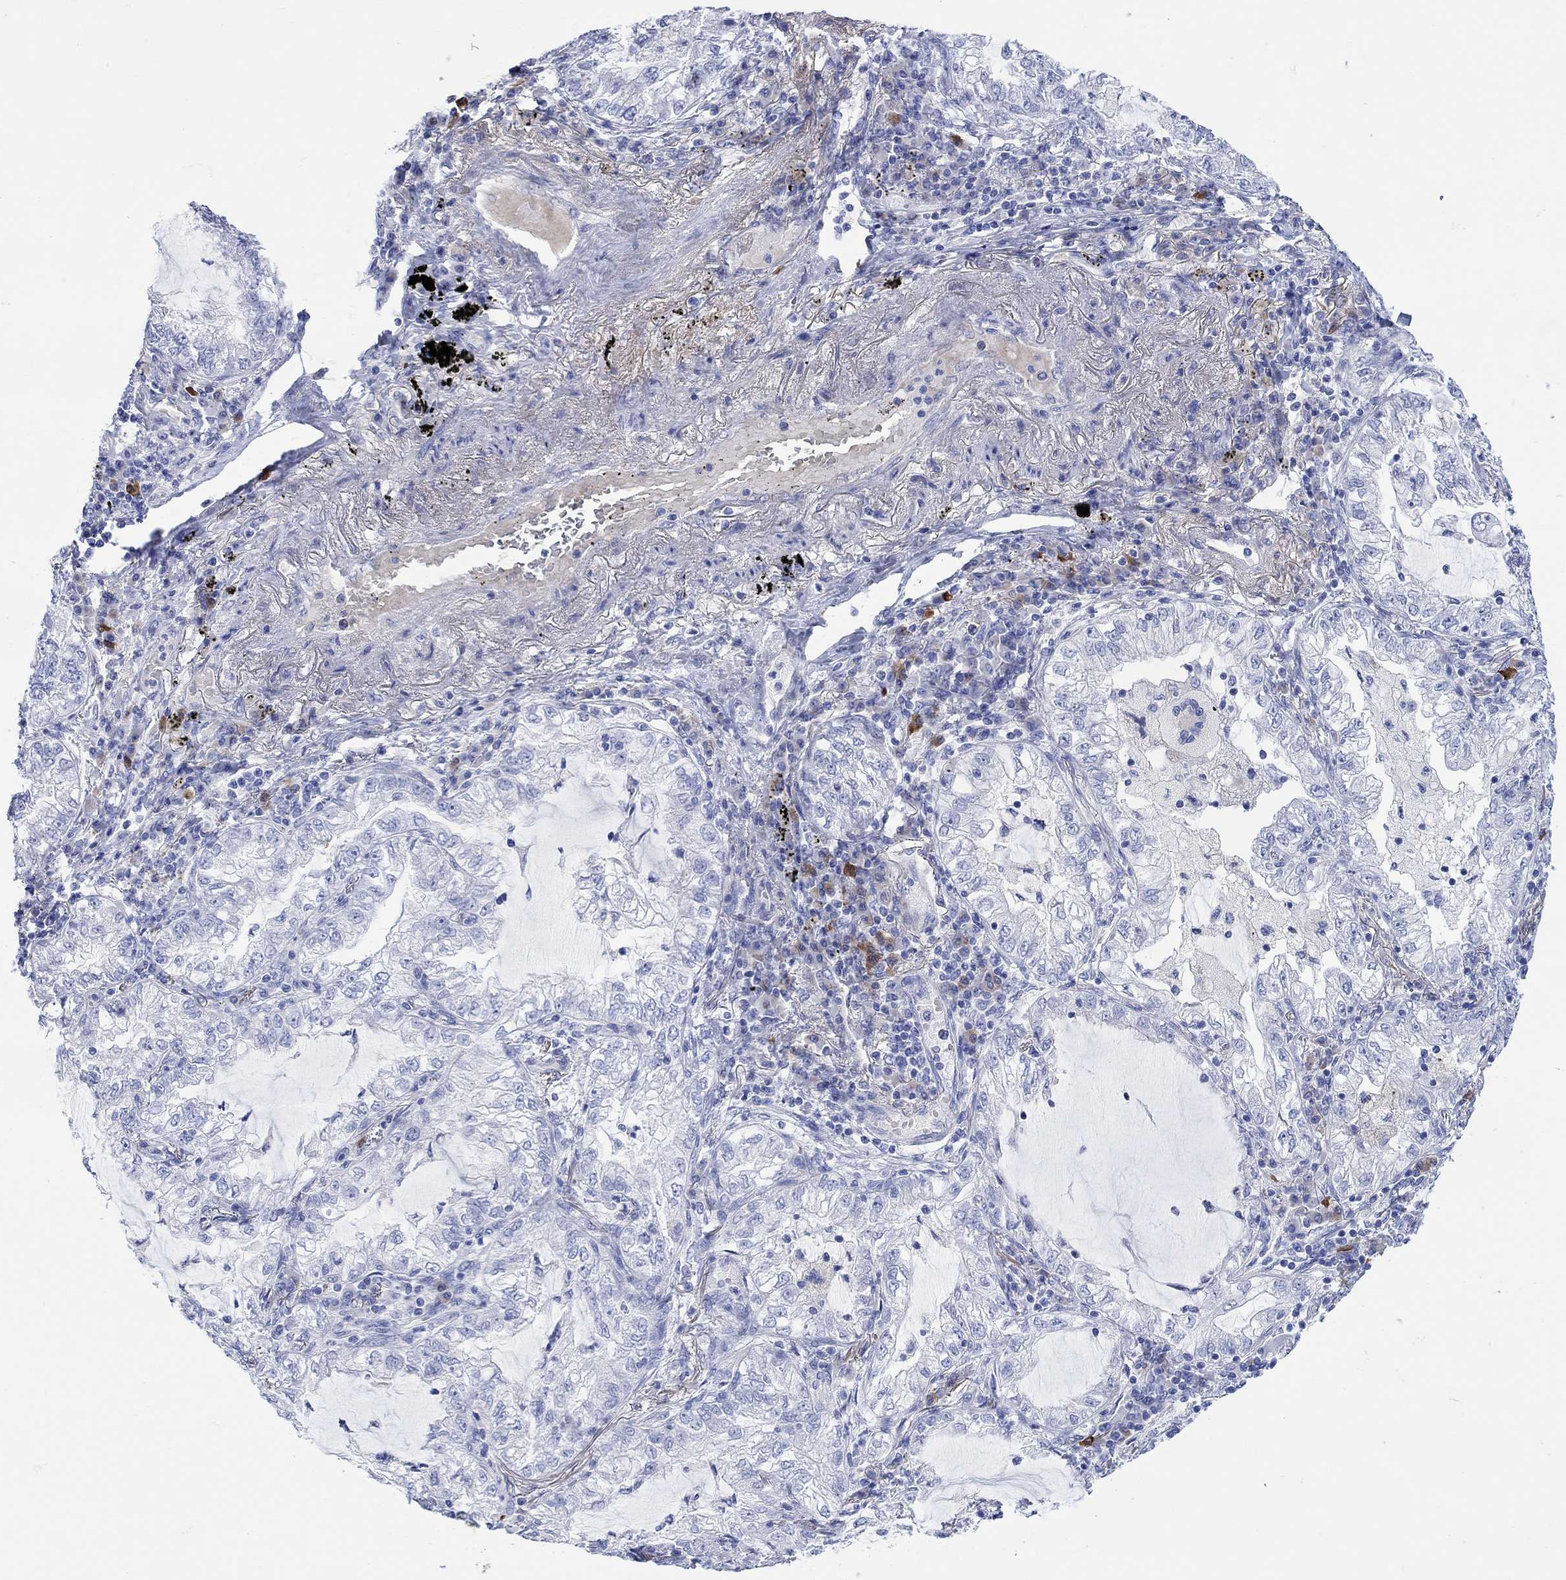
{"staining": {"intensity": "negative", "quantity": "none", "location": "none"}, "tissue": "lung cancer", "cell_type": "Tumor cells", "image_type": "cancer", "snomed": [{"axis": "morphology", "description": "Adenocarcinoma, NOS"}, {"axis": "topography", "description": "Lung"}], "caption": "Human lung cancer (adenocarcinoma) stained for a protein using immunohistochemistry (IHC) shows no positivity in tumor cells.", "gene": "ANKMY1", "patient": {"sex": "female", "age": 73}}